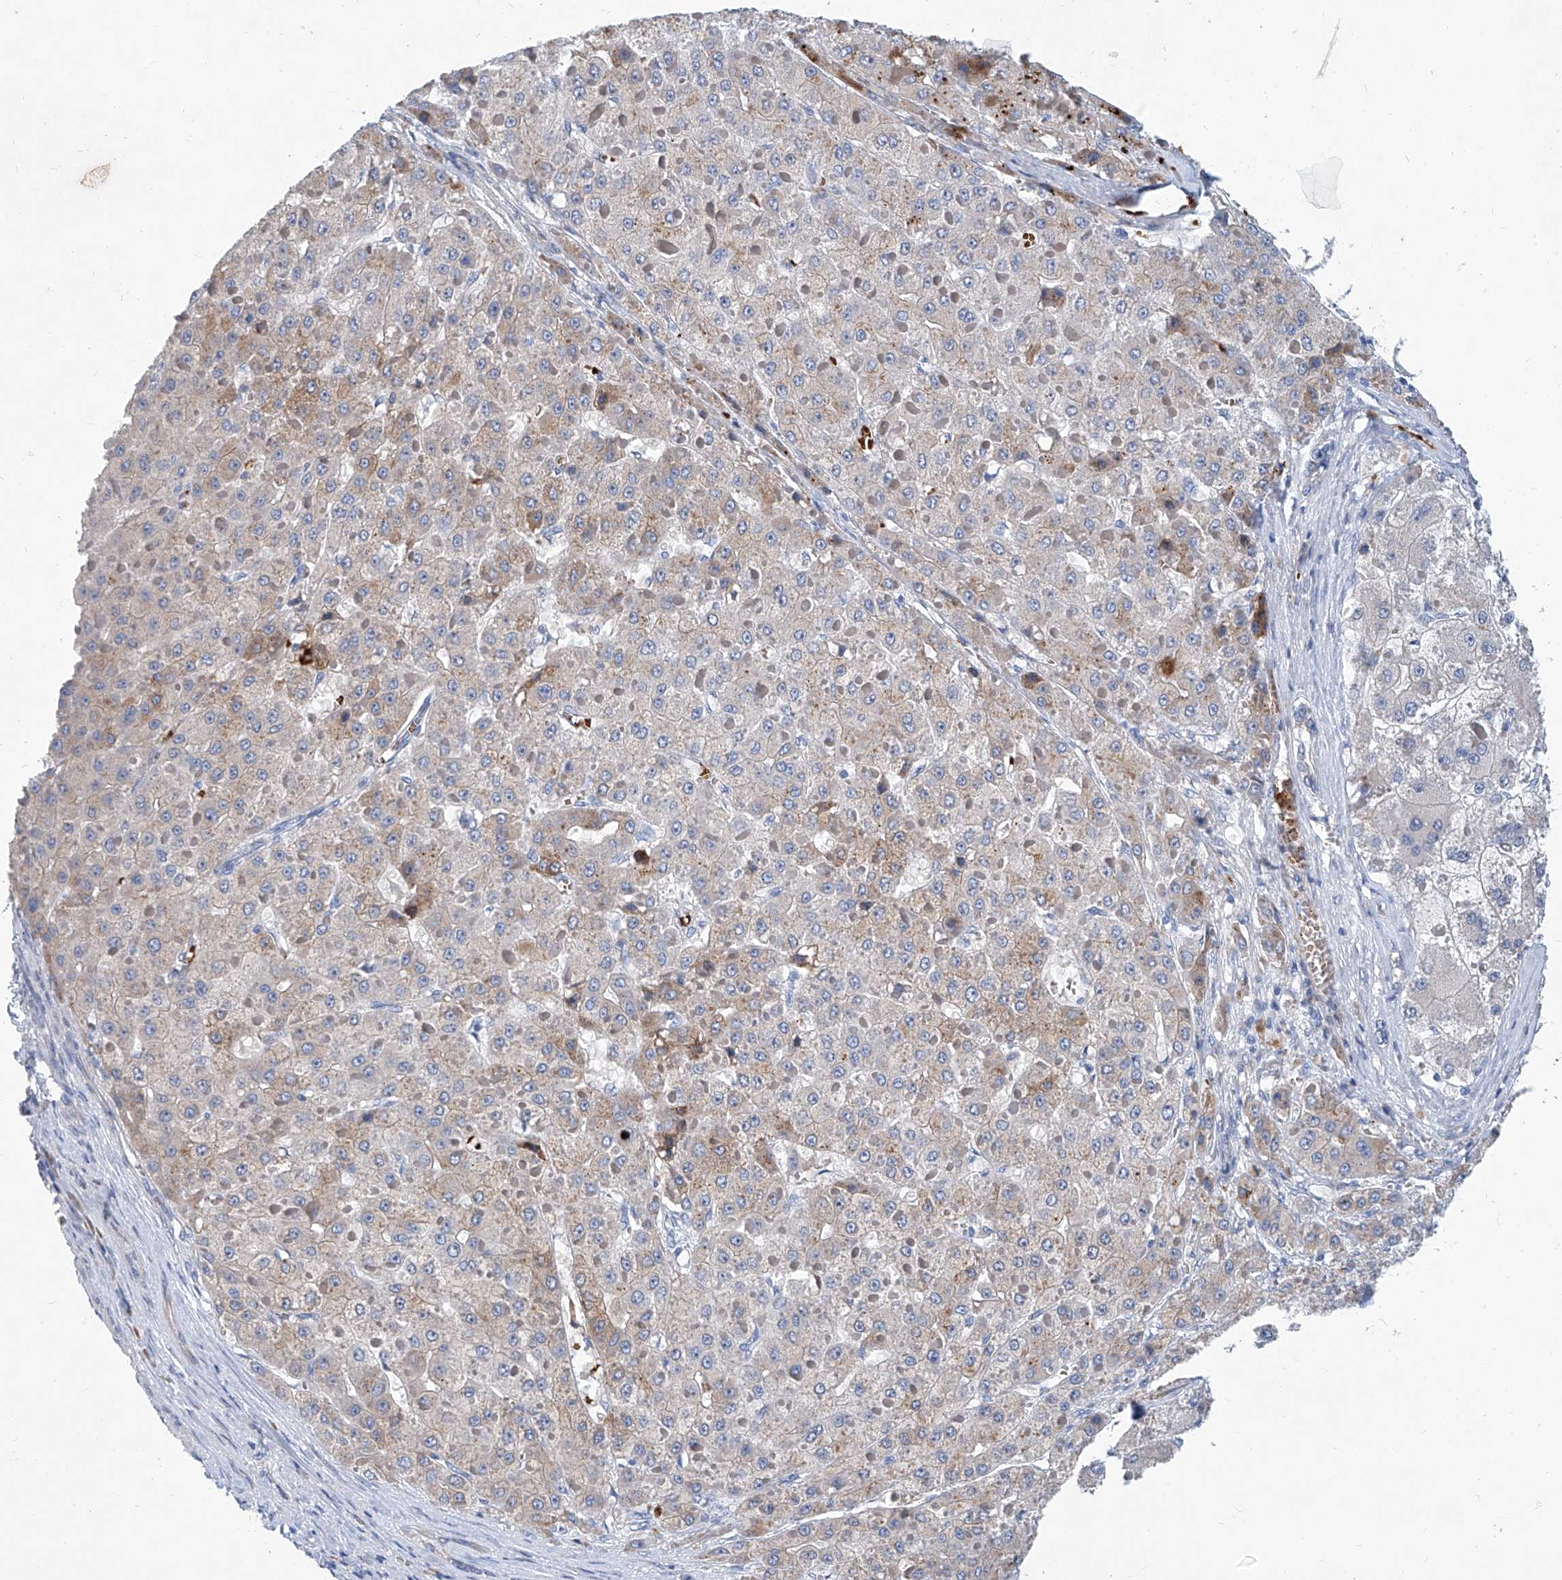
{"staining": {"intensity": "weak", "quantity": "<25%", "location": "cytoplasmic/membranous"}, "tissue": "liver cancer", "cell_type": "Tumor cells", "image_type": "cancer", "snomed": [{"axis": "morphology", "description": "Carcinoma, Hepatocellular, NOS"}, {"axis": "topography", "description": "Liver"}], "caption": "Protein analysis of hepatocellular carcinoma (liver) reveals no significant expression in tumor cells.", "gene": "FPR2", "patient": {"sex": "female", "age": 73}}